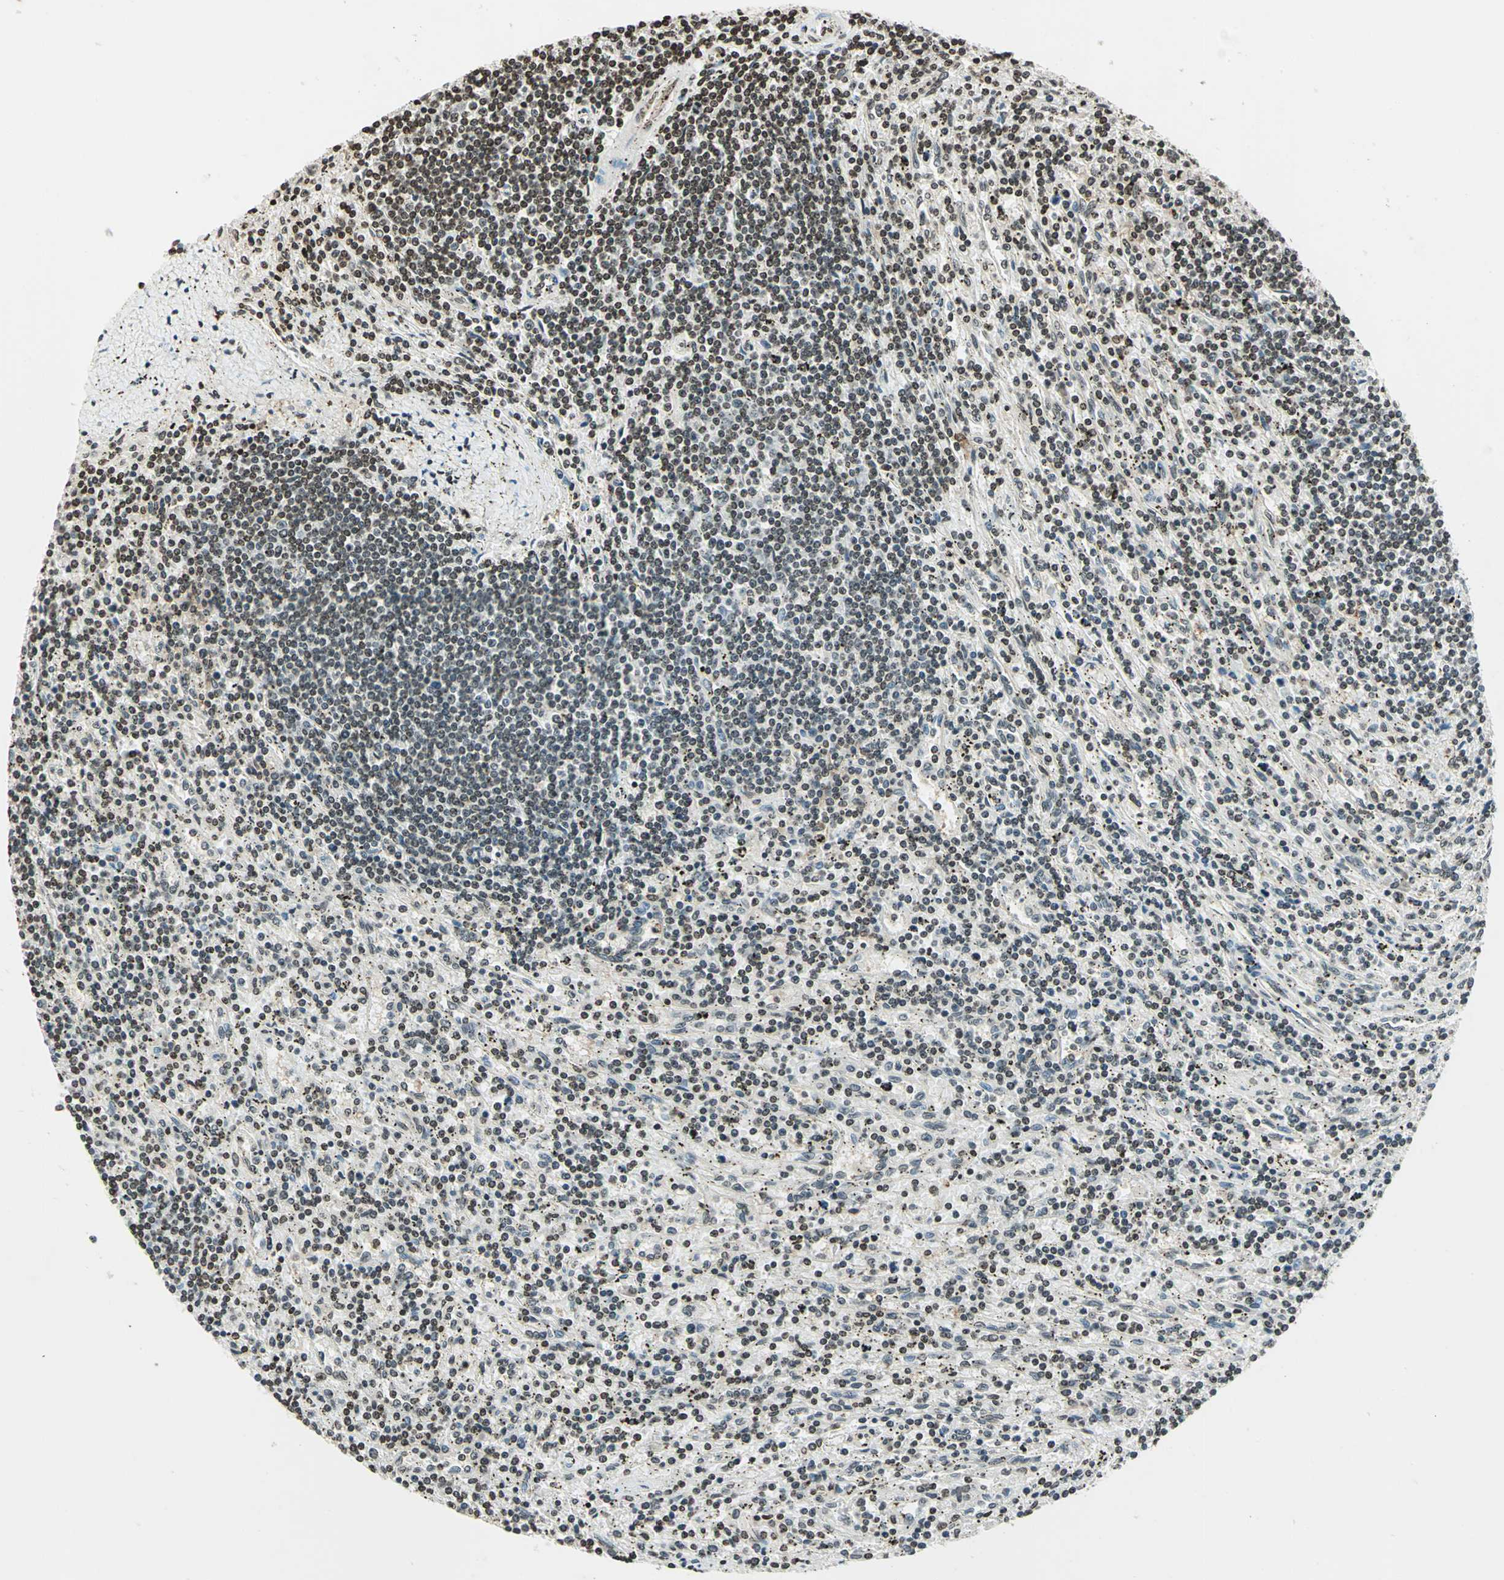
{"staining": {"intensity": "negative", "quantity": "none", "location": "none"}, "tissue": "lymphoma", "cell_type": "Tumor cells", "image_type": "cancer", "snomed": [{"axis": "morphology", "description": "Malignant lymphoma, non-Hodgkin's type, Low grade"}, {"axis": "topography", "description": "Spleen"}], "caption": "A histopathology image of human malignant lymphoma, non-Hodgkin's type (low-grade) is negative for staining in tumor cells. Brightfield microscopy of immunohistochemistry (IHC) stained with DAB (brown) and hematoxylin (blue), captured at high magnification.", "gene": "LGALS3", "patient": {"sex": "male", "age": 76}}